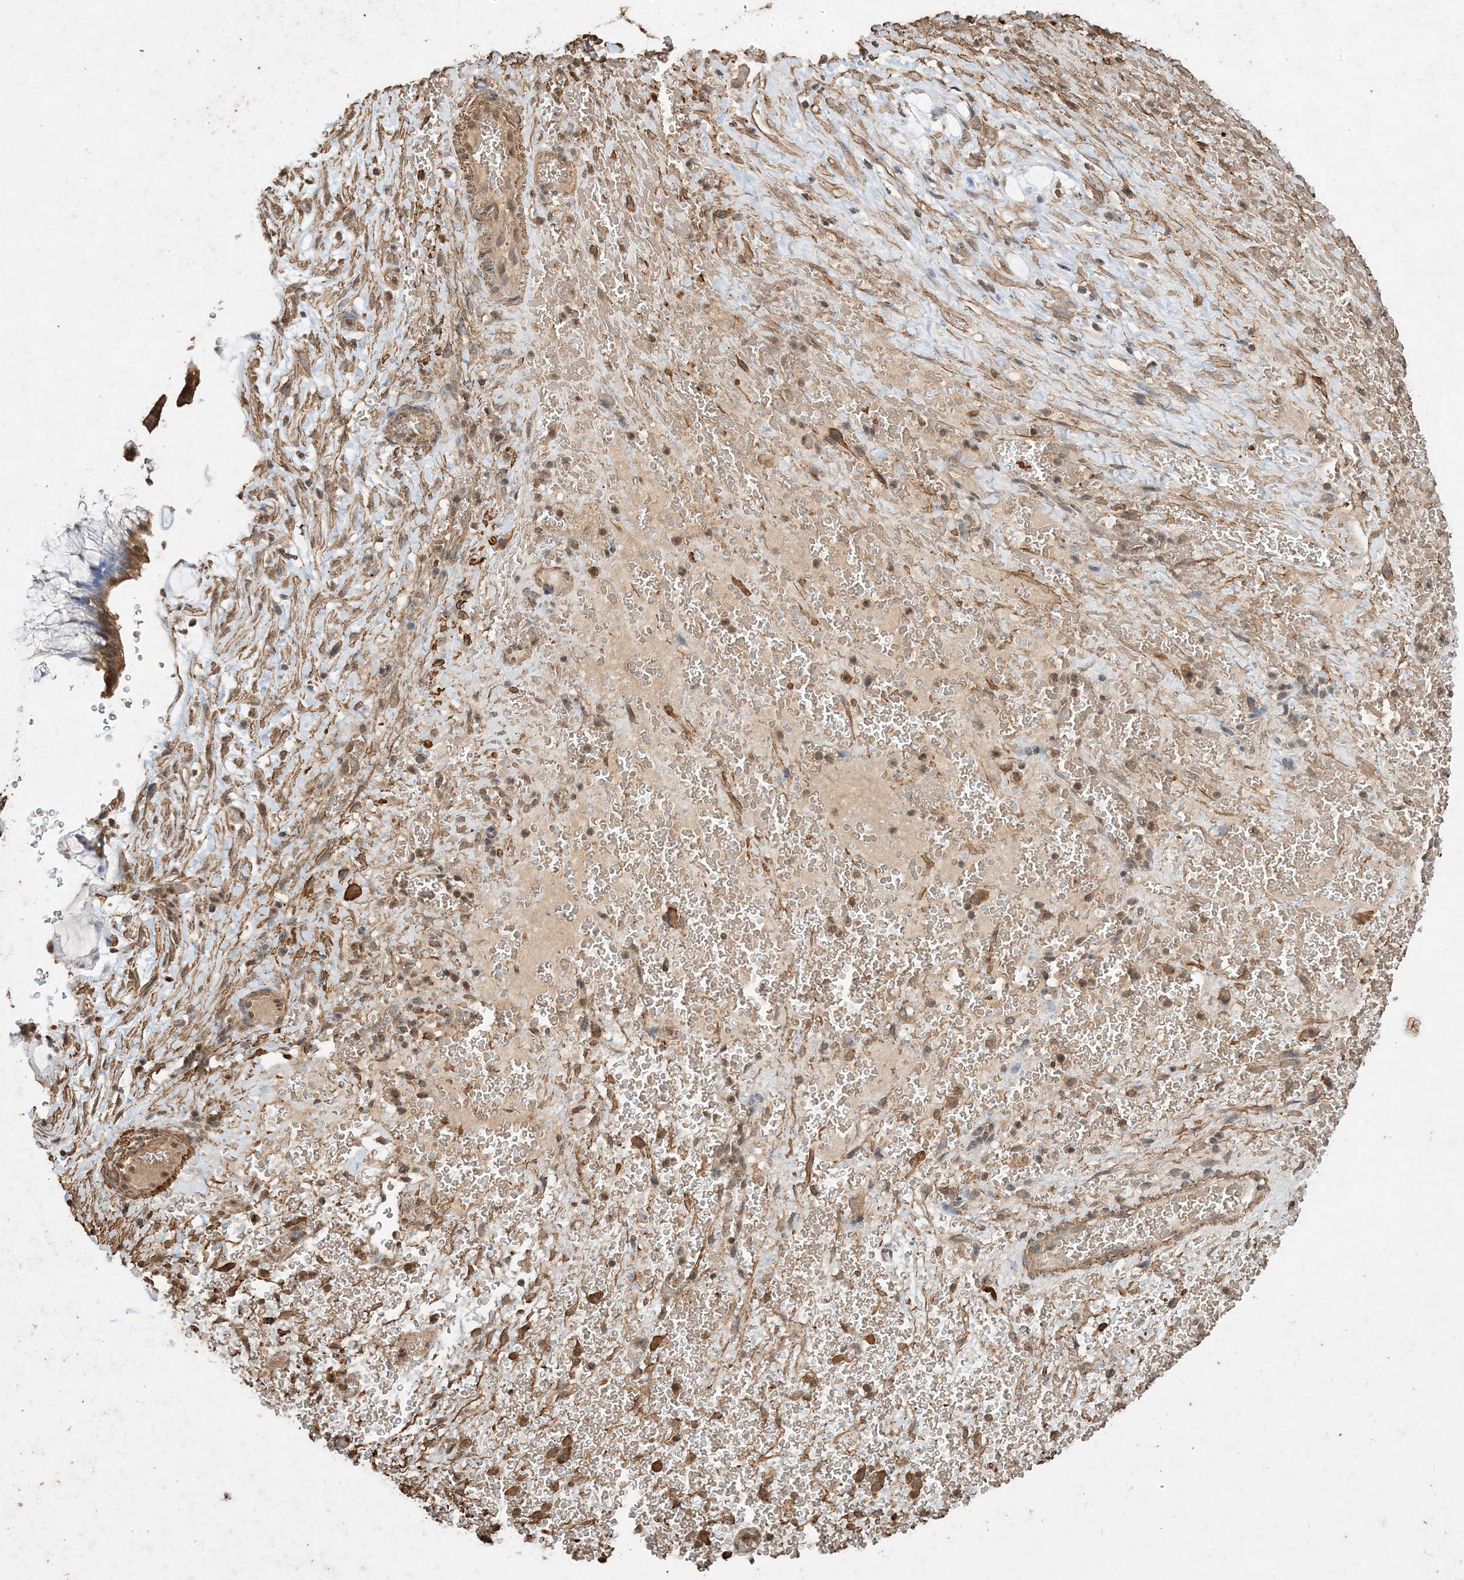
{"staining": {"intensity": "moderate", "quantity": ">75%", "location": "cytoplasmic/membranous"}, "tissue": "ovarian cancer", "cell_type": "Tumor cells", "image_type": "cancer", "snomed": [{"axis": "morphology", "description": "Cystadenocarcinoma, mucinous, NOS"}, {"axis": "topography", "description": "Ovary"}], "caption": "Mucinous cystadenocarcinoma (ovarian) was stained to show a protein in brown. There is medium levels of moderate cytoplasmic/membranous expression in approximately >75% of tumor cells.", "gene": "HPS4", "patient": {"sex": "female", "age": 37}}